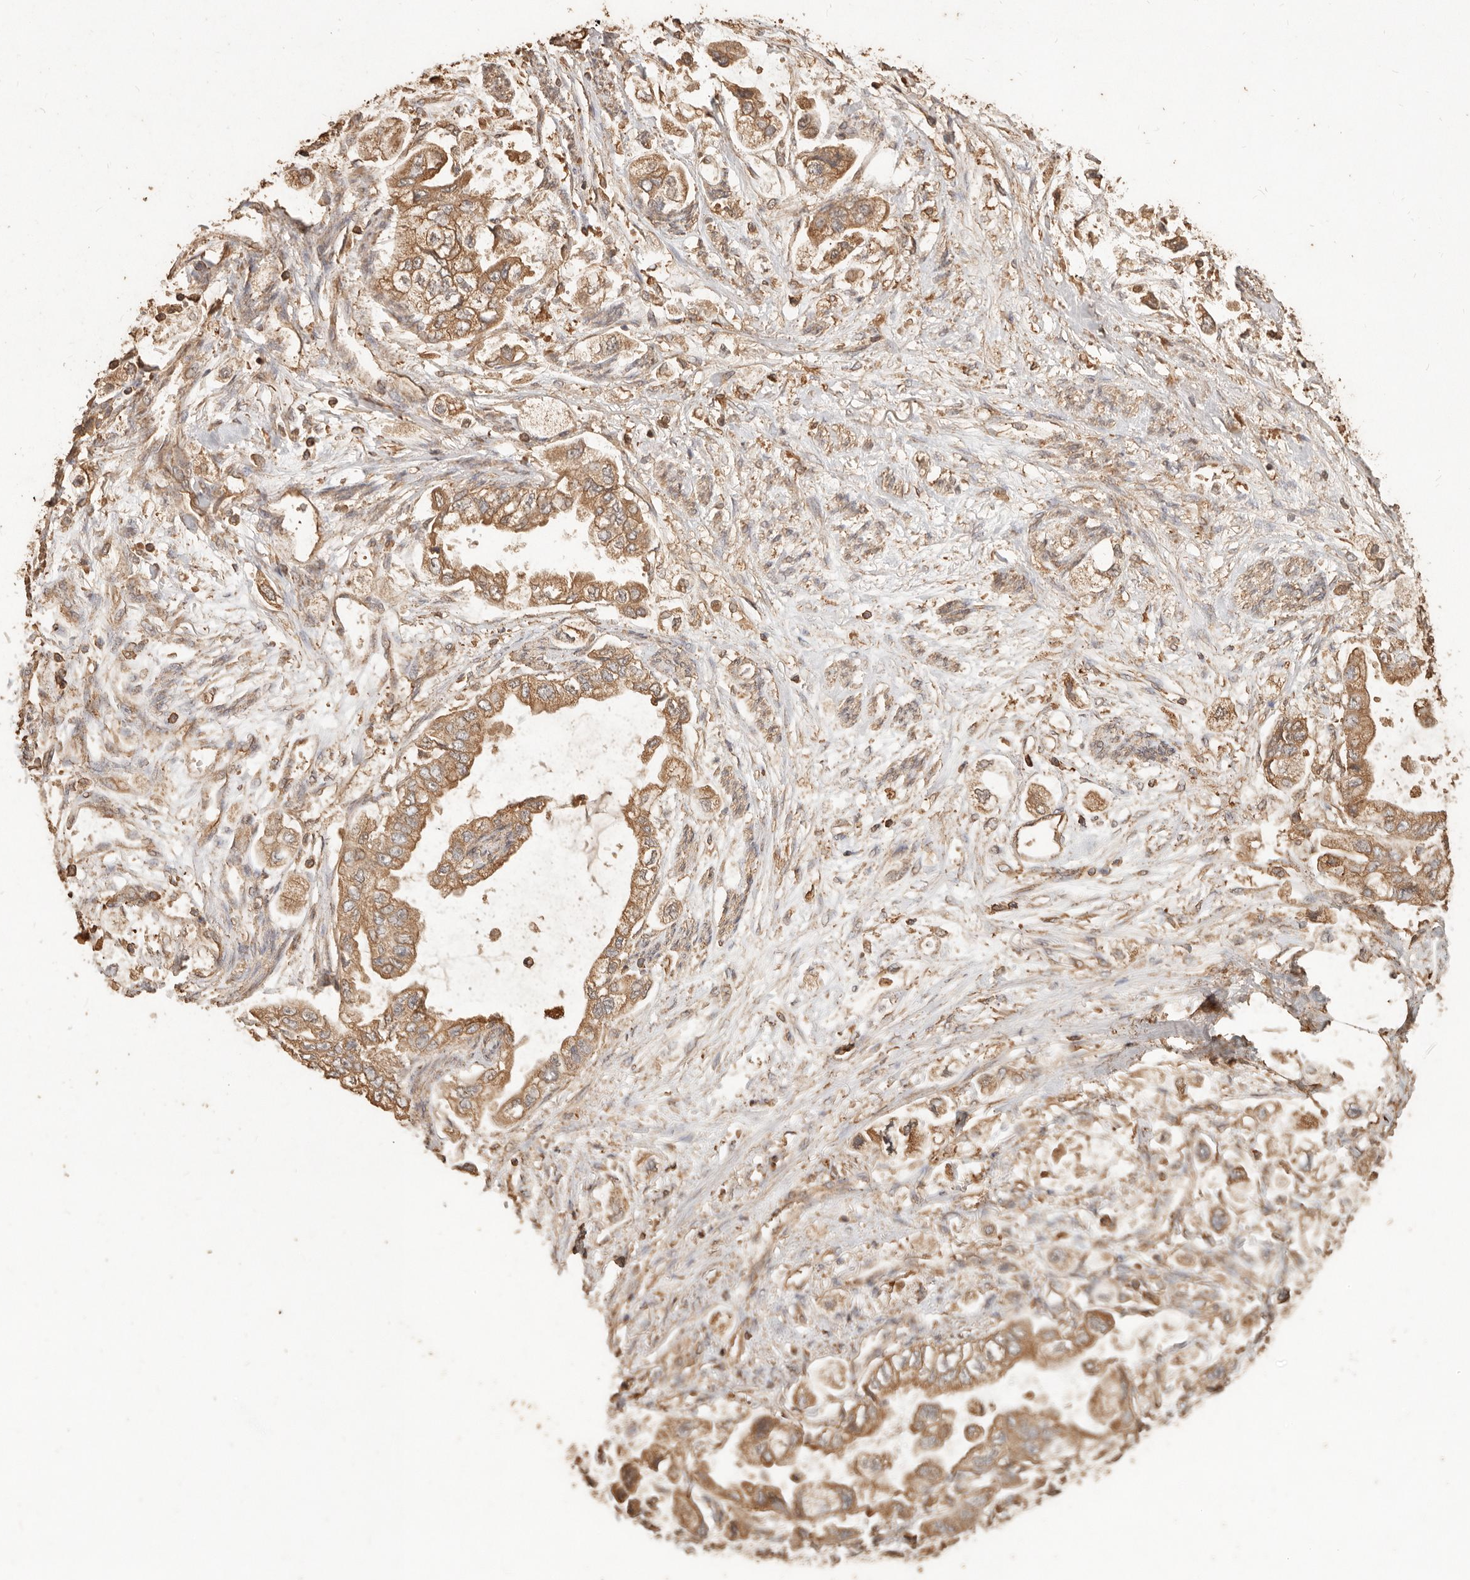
{"staining": {"intensity": "moderate", "quantity": ">75%", "location": "cytoplasmic/membranous"}, "tissue": "stomach cancer", "cell_type": "Tumor cells", "image_type": "cancer", "snomed": [{"axis": "morphology", "description": "Adenocarcinoma, NOS"}, {"axis": "topography", "description": "Stomach"}], "caption": "This histopathology image shows stomach cancer (adenocarcinoma) stained with immunohistochemistry (IHC) to label a protein in brown. The cytoplasmic/membranous of tumor cells show moderate positivity for the protein. Nuclei are counter-stained blue.", "gene": "FAM180B", "patient": {"sex": "male", "age": 62}}